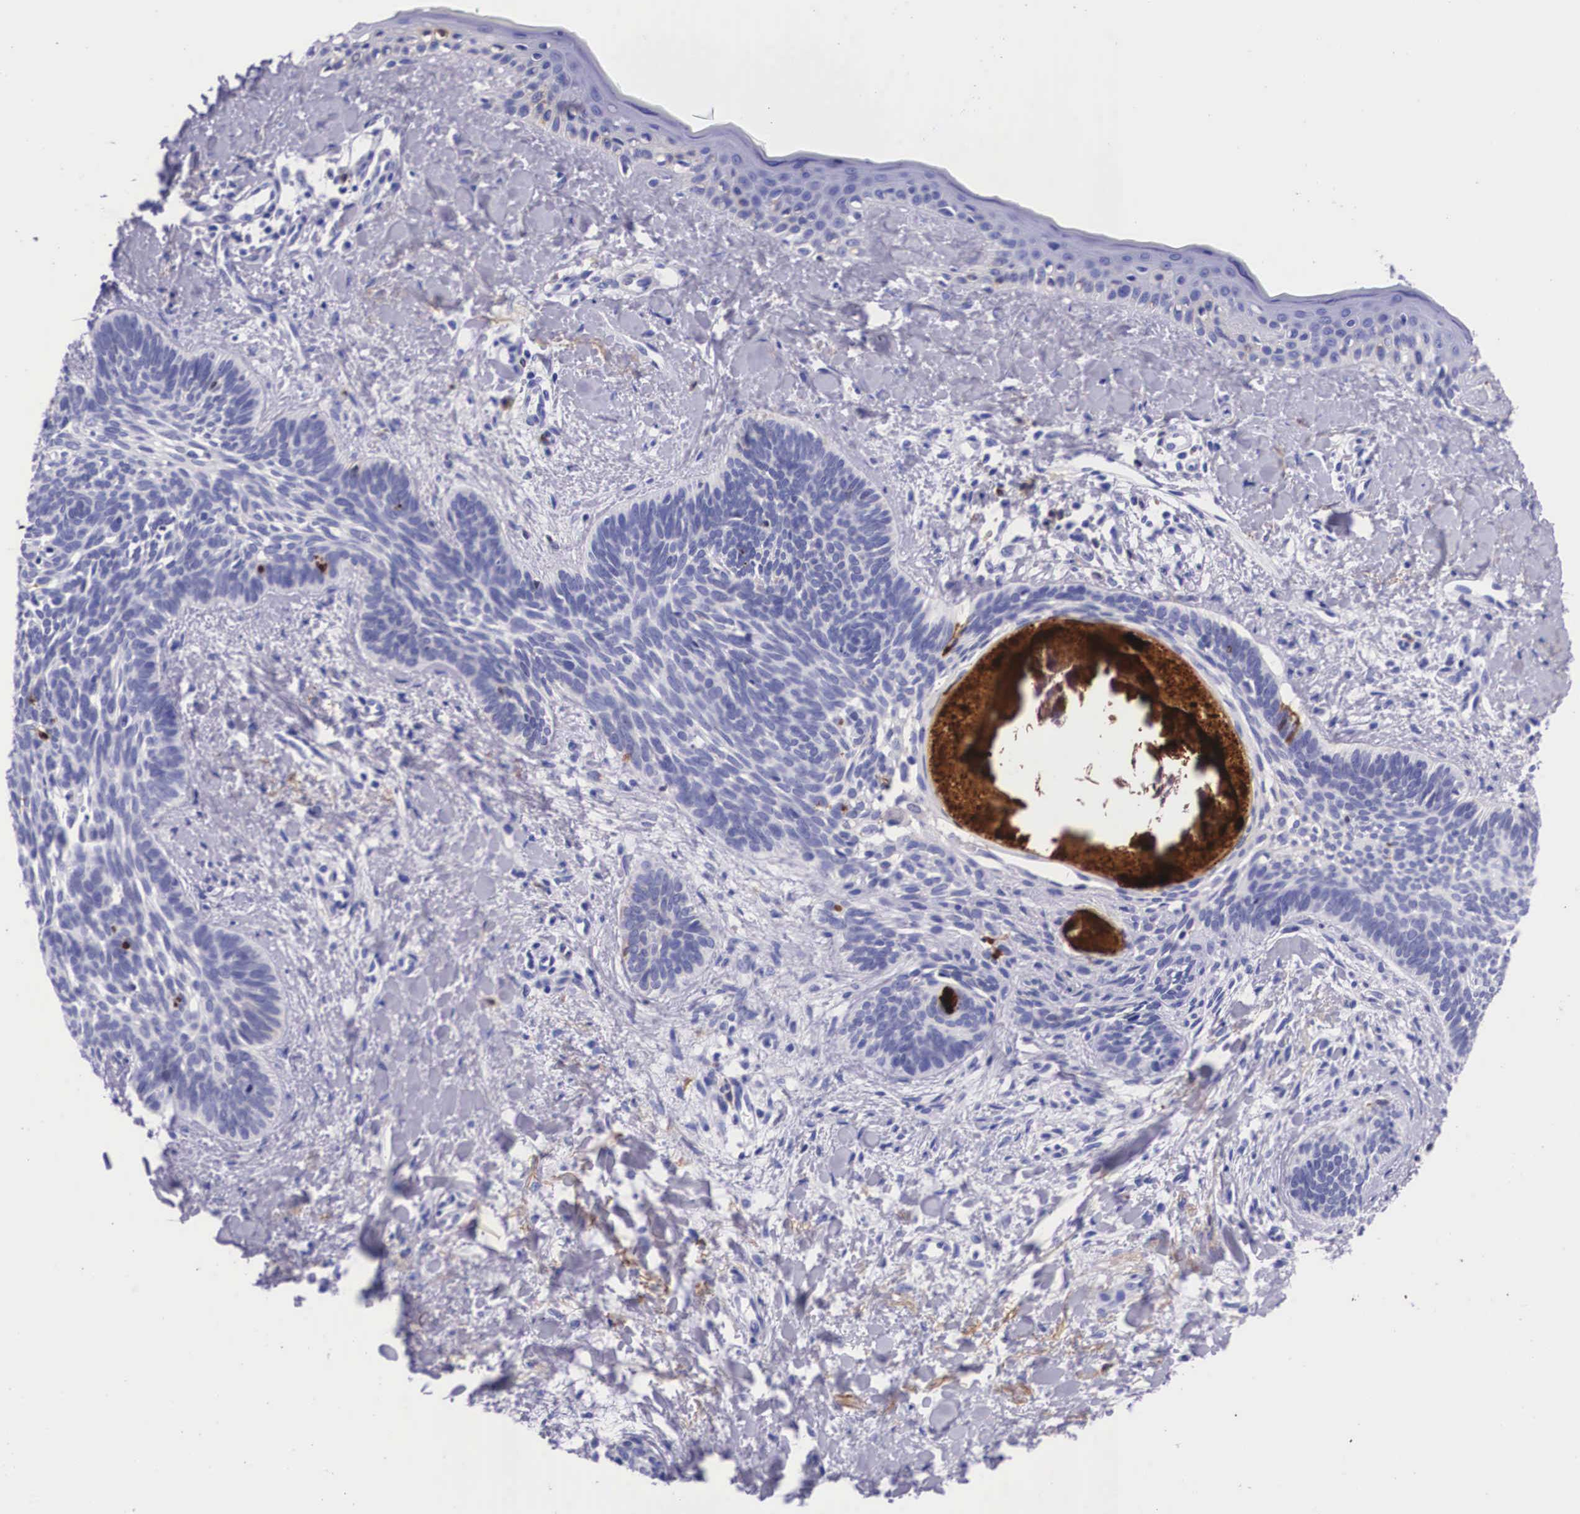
{"staining": {"intensity": "negative", "quantity": "none", "location": "none"}, "tissue": "skin cancer", "cell_type": "Tumor cells", "image_type": "cancer", "snomed": [{"axis": "morphology", "description": "Basal cell carcinoma"}, {"axis": "topography", "description": "Skin"}], "caption": "Immunohistochemistry histopathology image of human skin basal cell carcinoma stained for a protein (brown), which shows no staining in tumor cells.", "gene": "PLG", "patient": {"sex": "female", "age": 81}}